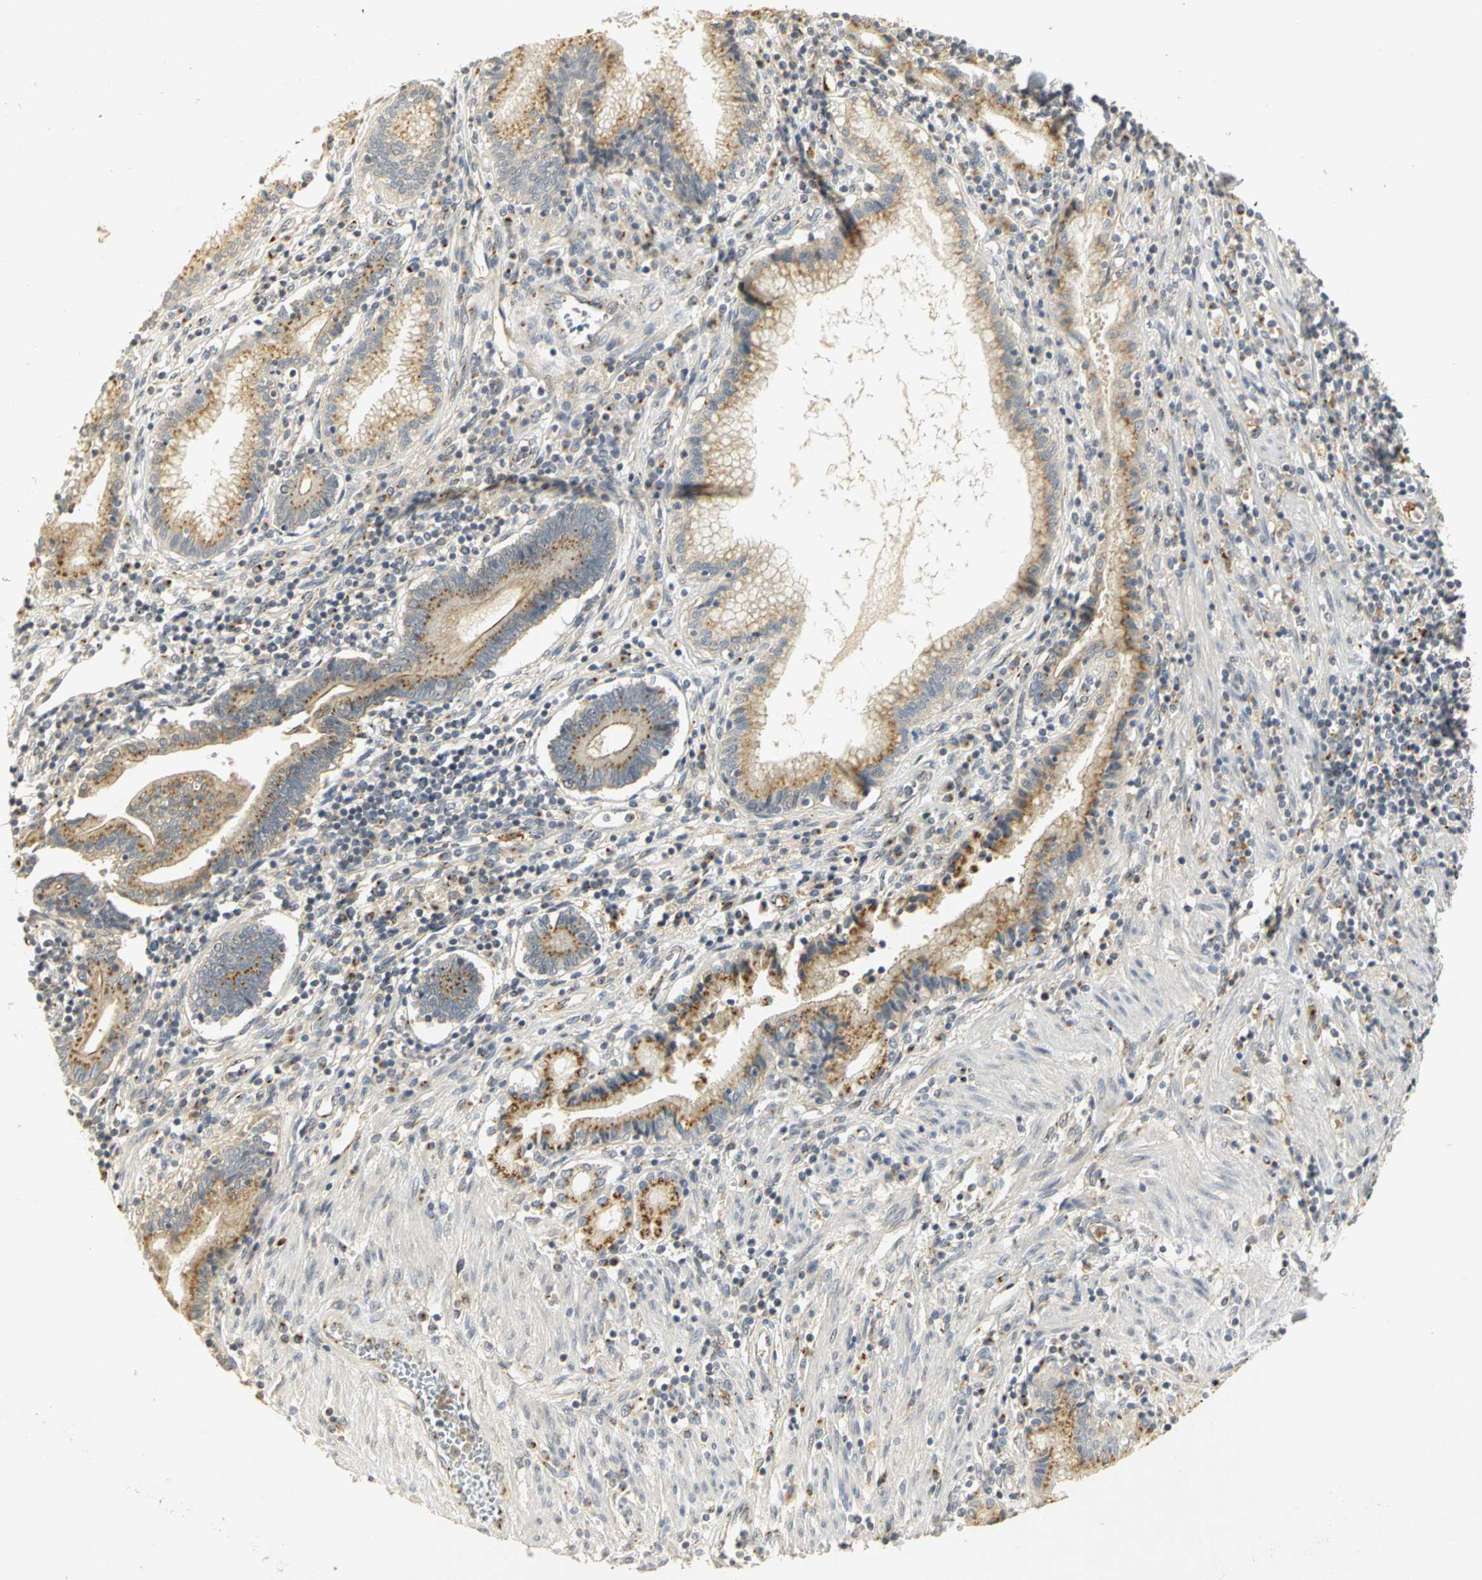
{"staining": {"intensity": "moderate", "quantity": "25%-75%", "location": "cytoplasmic/membranous"}, "tissue": "pancreatic cancer", "cell_type": "Tumor cells", "image_type": "cancer", "snomed": [{"axis": "morphology", "description": "Adenocarcinoma, NOS"}, {"axis": "topography", "description": "Pancreas"}], "caption": "Pancreatic cancer (adenocarcinoma) tissue shows moderate cytoplasmic/membranous staining in approximately 25%-75% of tumor cells The protein is shown in brown color, while the nuclei are stained blue.", "gene": "TM9SF2", "patient": {"sex": "female", "age": 48}}